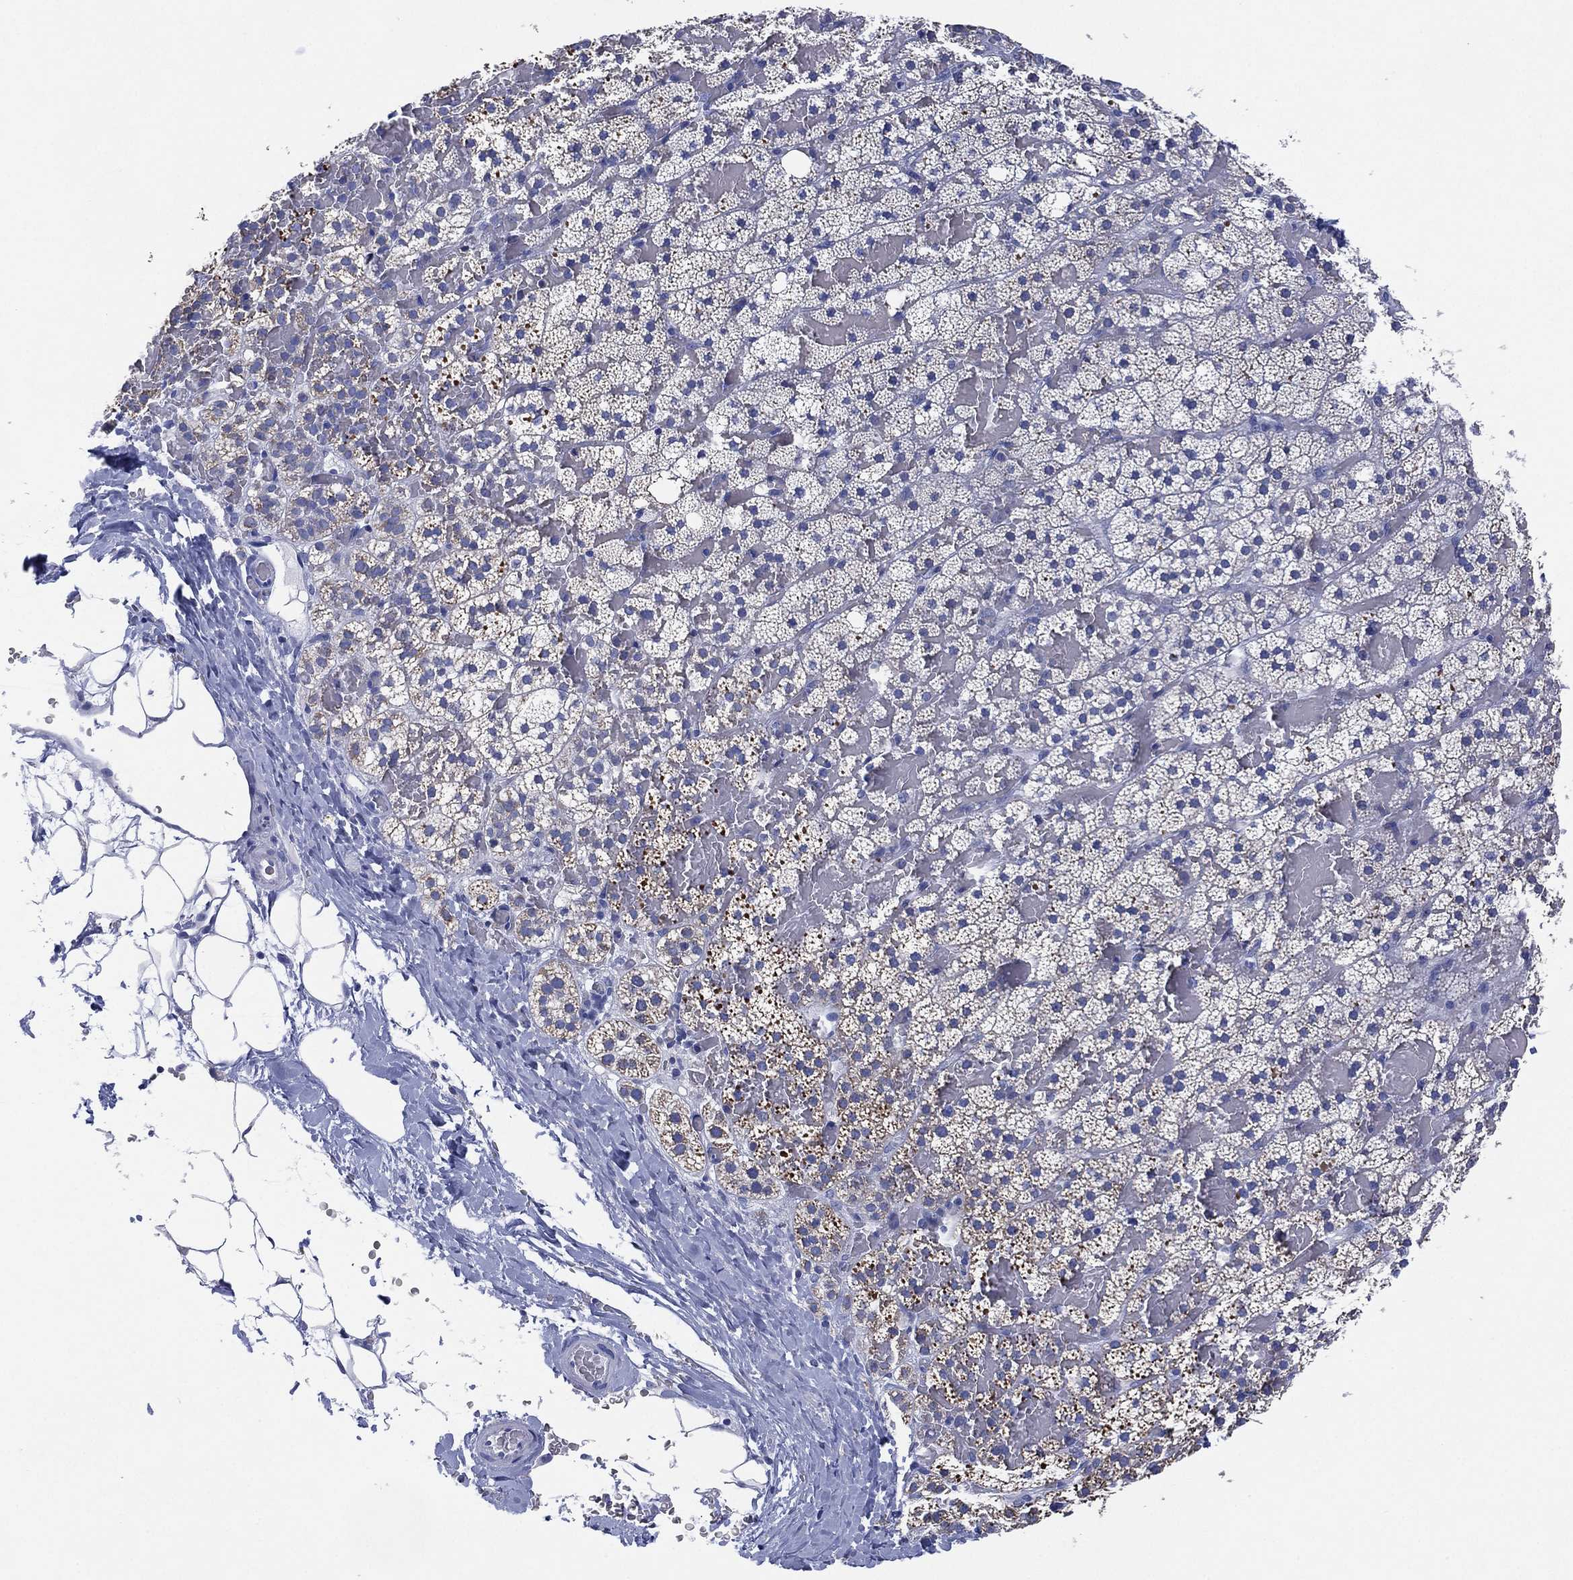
{"staining": {"intensity": "negative", "quantity": "none", "location": "none"}, "tissue": "adrenal gland", "cell_type": "Glandular cells", "image_type": "normal", "snomed": [{"axis": "morphology", "description": "Normal tissue, NOS"}, {"axis": "topography", "description": "Adrenal gland"}], "caption": "This is an immunohistochemistry photomicrograph of benign human adrenal gland. There is no expression in glandular cells.", "gene": "CHRNA3", "patient": {"sex": "male", "age": 53}}